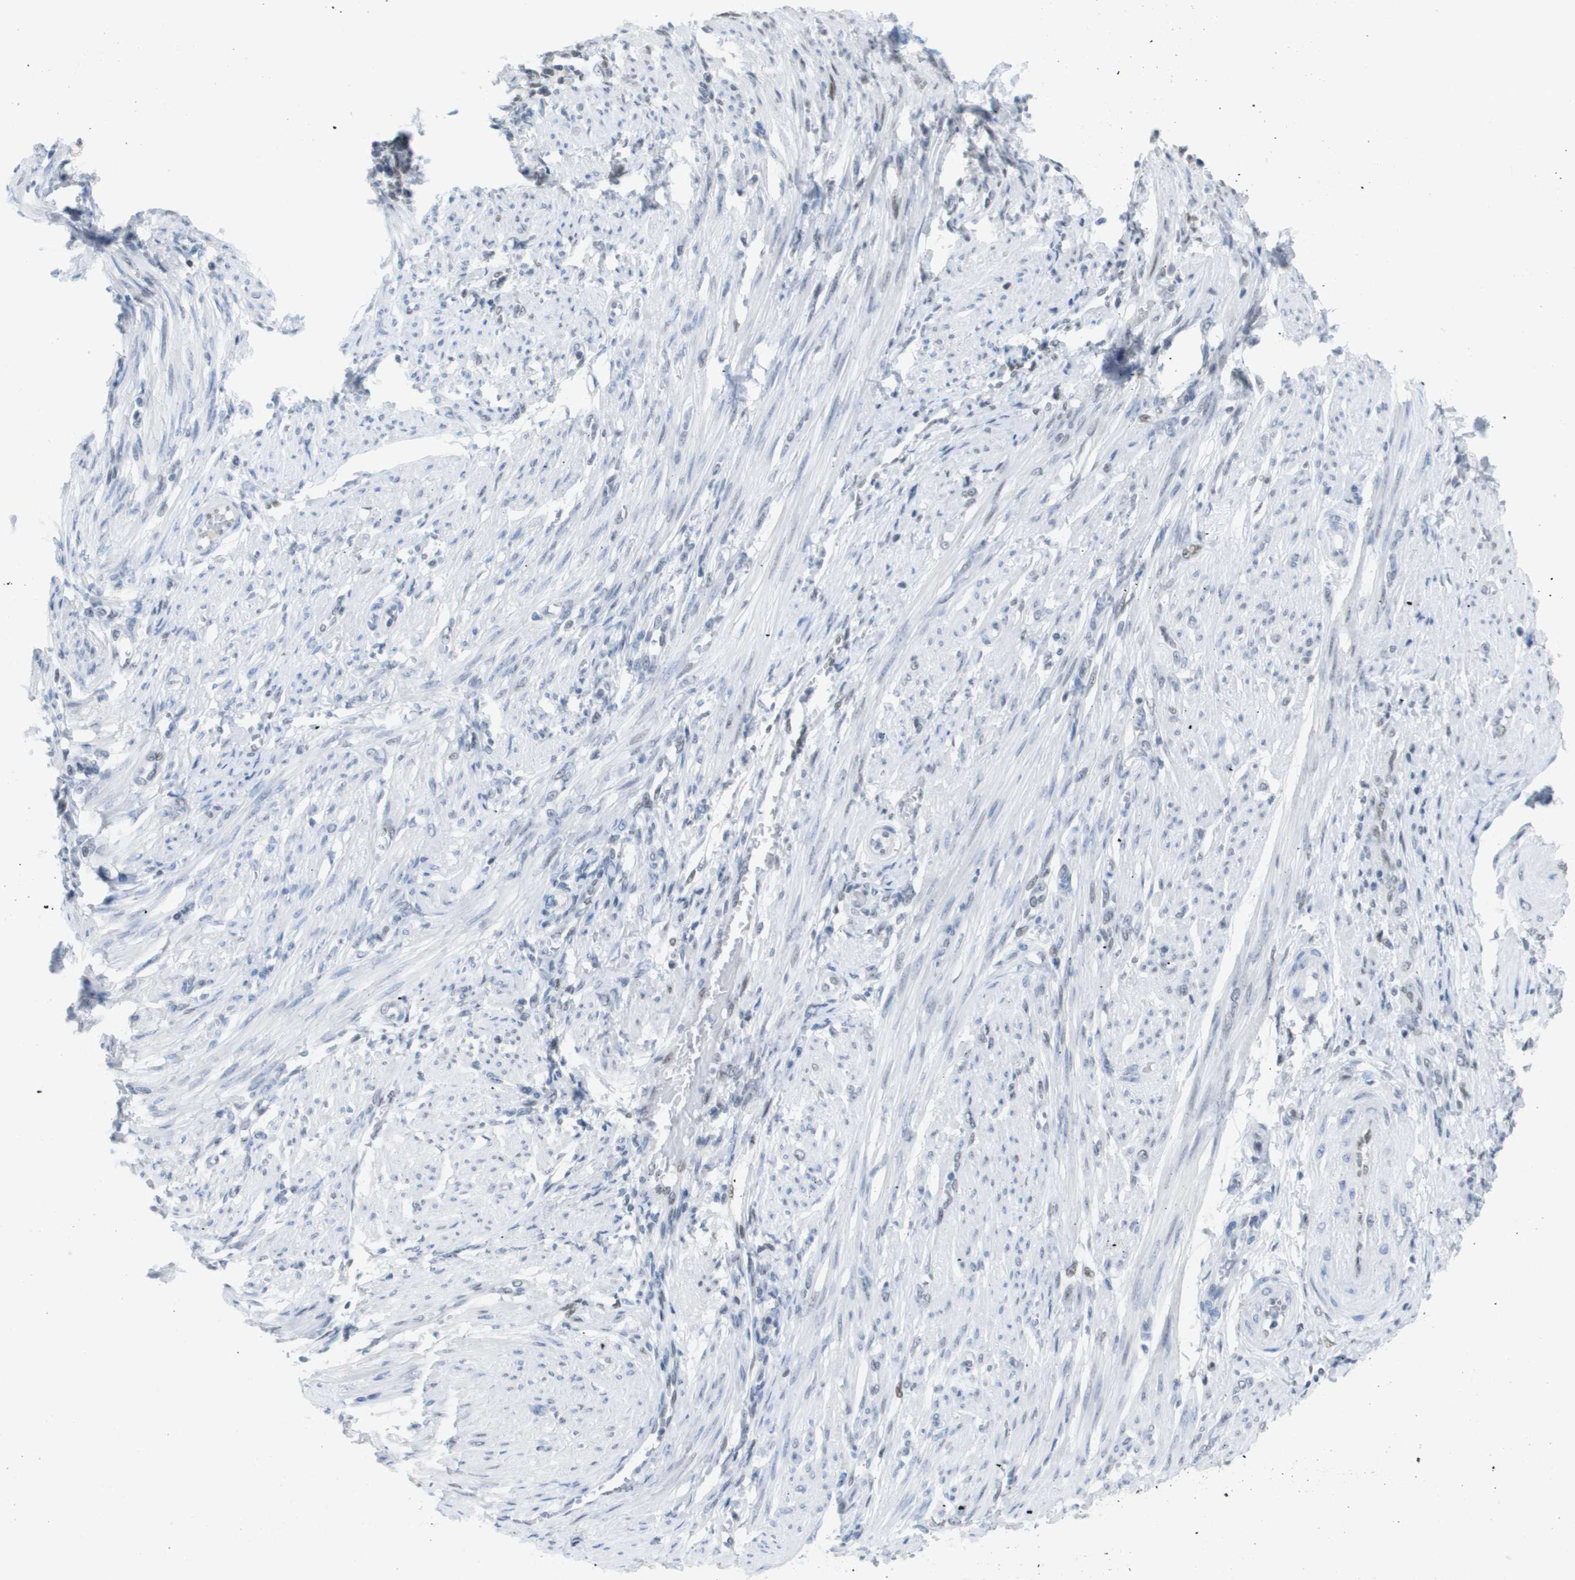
{"staining": {"intensity": "weak", "quantity": "<25%", "location": "nuclear"}, "tissue": "endometrial cancer", "cell_type": "Tumor cells", "image_type": "cancer", "snomed": [{"axis": "morphology", "description": "Adenocarcinoma, NOS"}, {"axis": "topography", "description": "Endometrium"}], "caption": "High power microscopy micrograph of an immunohistochemistry (IHC) image of endometrial adenocarcinoma, revealing no significant staining in tumor cells.", "gene": "TP53RK", "patient": {"sex": "female", "age": 70}}